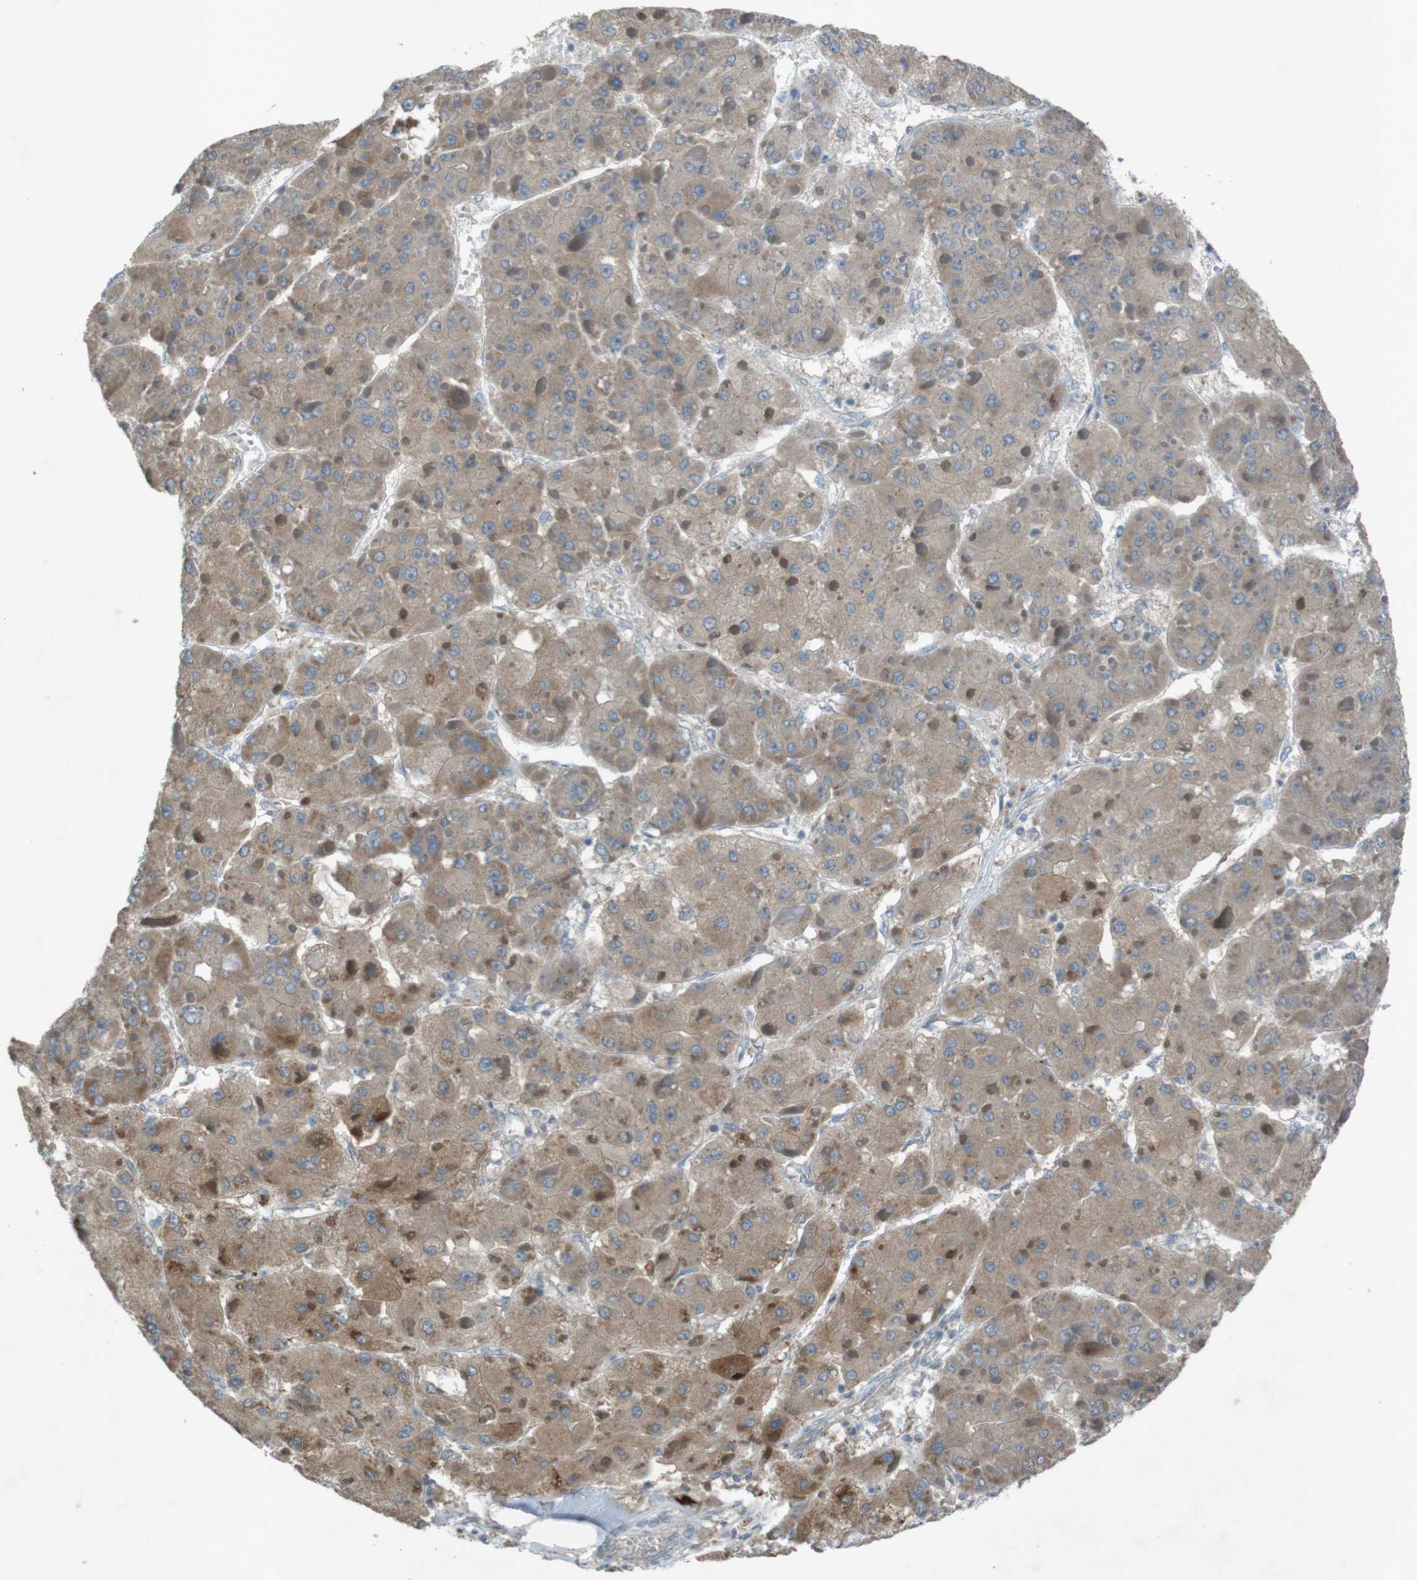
{"staining": {"intensity": "moderate", "quantity": ">75%", "location": "cytoplasmic/membranous"}, "tissue": "liver cancer", "cell_type": "Tumor cells", "image_type": "cancer", "snomed": [{"axis": "morphology", "description": "Carcinoma, Hepatocellular, NOS"}, {"axis": "topography", "description": "Liver"}], "caption": "Brown immunohistochemical staining in human liver cancer (hepatocellular carcinoma) exhibits moderate cytoplasmic/membranous expression in about >75% of tumor cells.", "gene": "TMEM41B", "patient": {"sex": "female", "age": 73}}